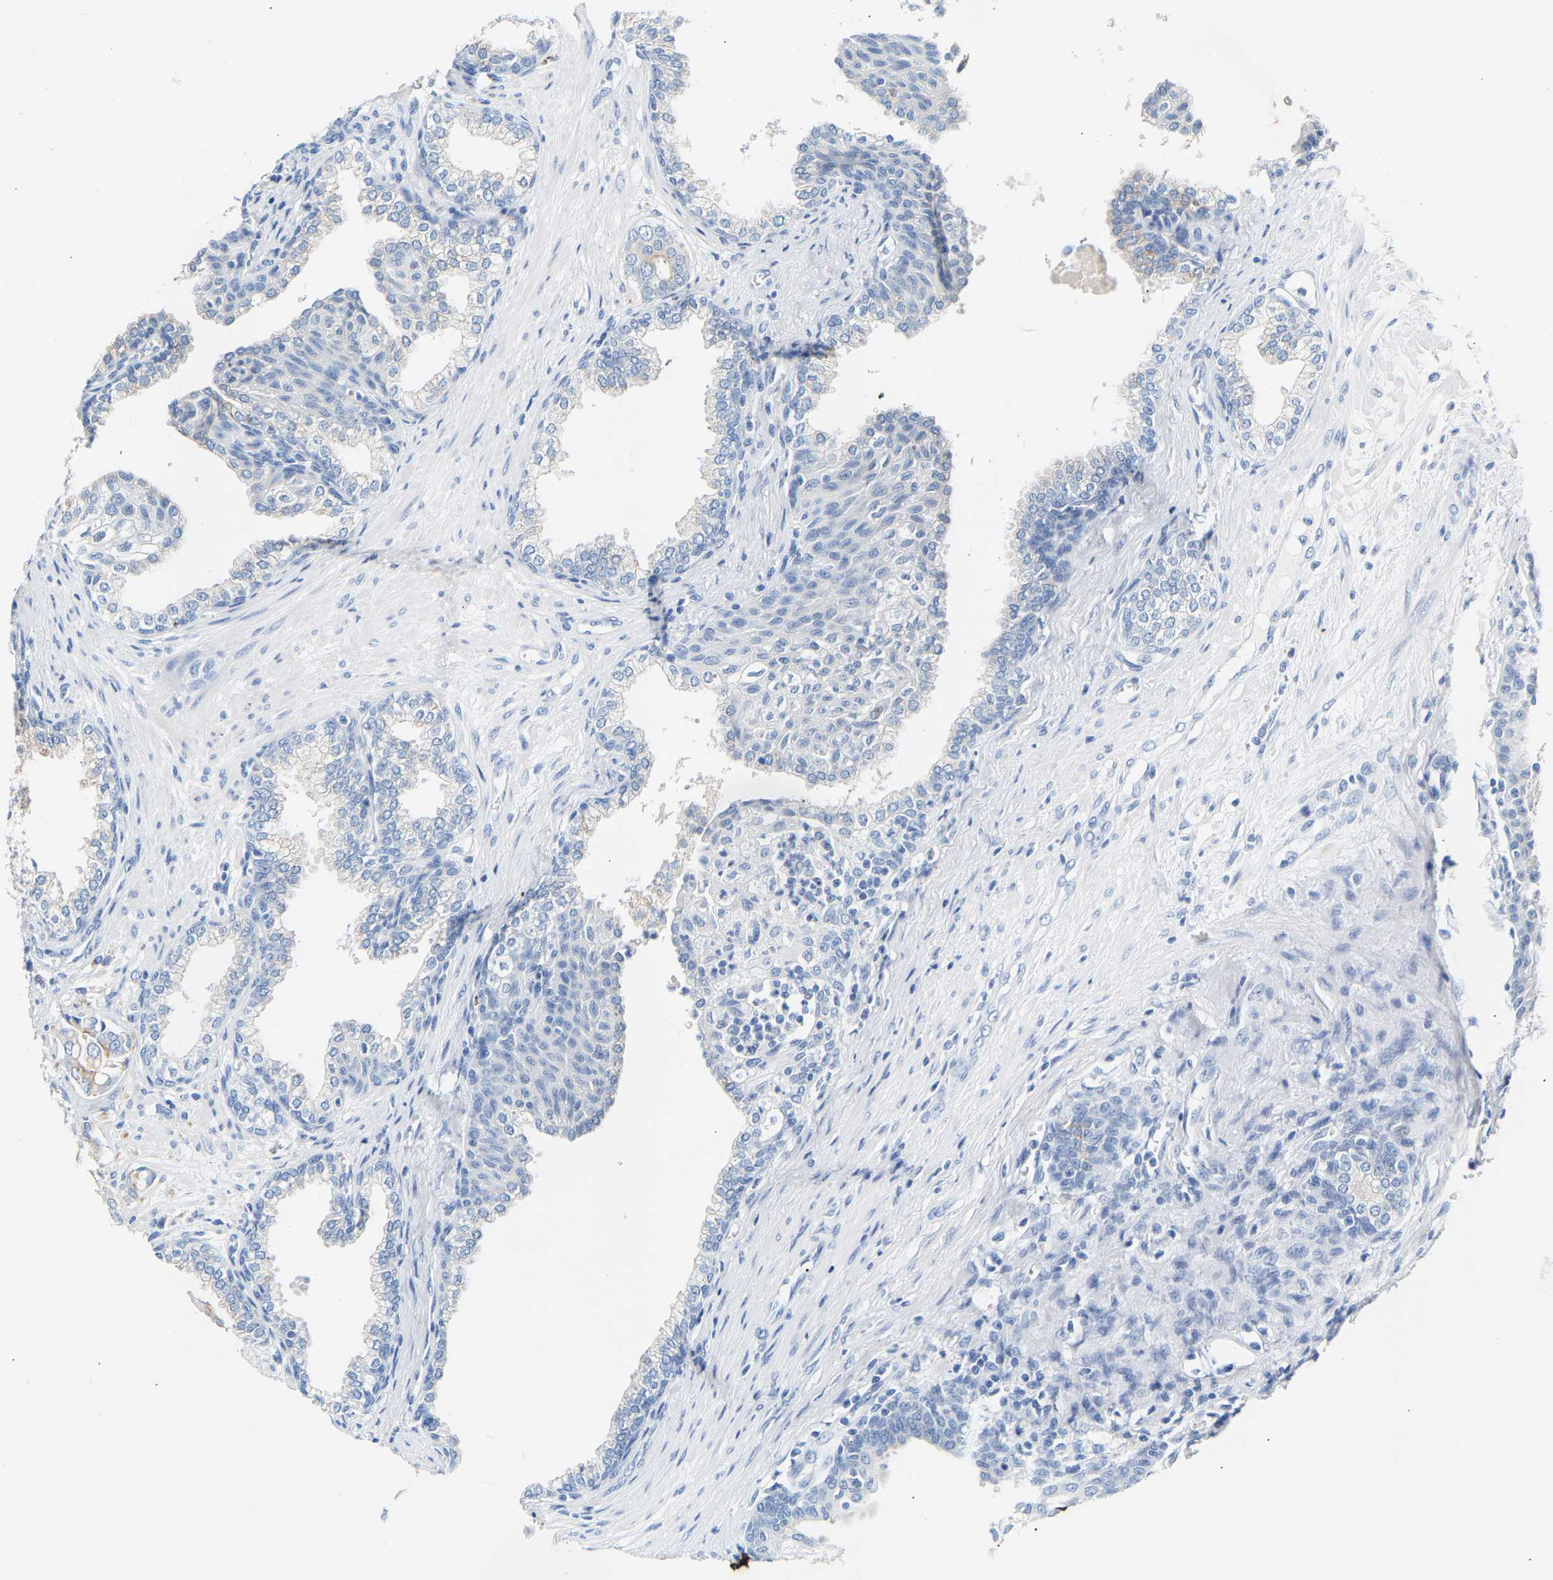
{"staining": {"intensity": "weak", "quantity": "25%-75%", "location": "cytoplasmic/membranous"}, "tissue": "prostate cancer", "cell_type": "Tumor cells", "image_type": "cancer", "snomed": [{"axis": "morphology", "description": "Adenocarcinoma, High grade"}, {"axis": "topography", "description": "Prostate"}], "caption": "The histopathology image displays staining of prostate adenocarcinoma (high-grade), revealing weak cytoplasmic/membranous protein positivity (brown color) within tumor cells.", "gene": "PEX1", "patient": {"sex": "male", "age": 52}}